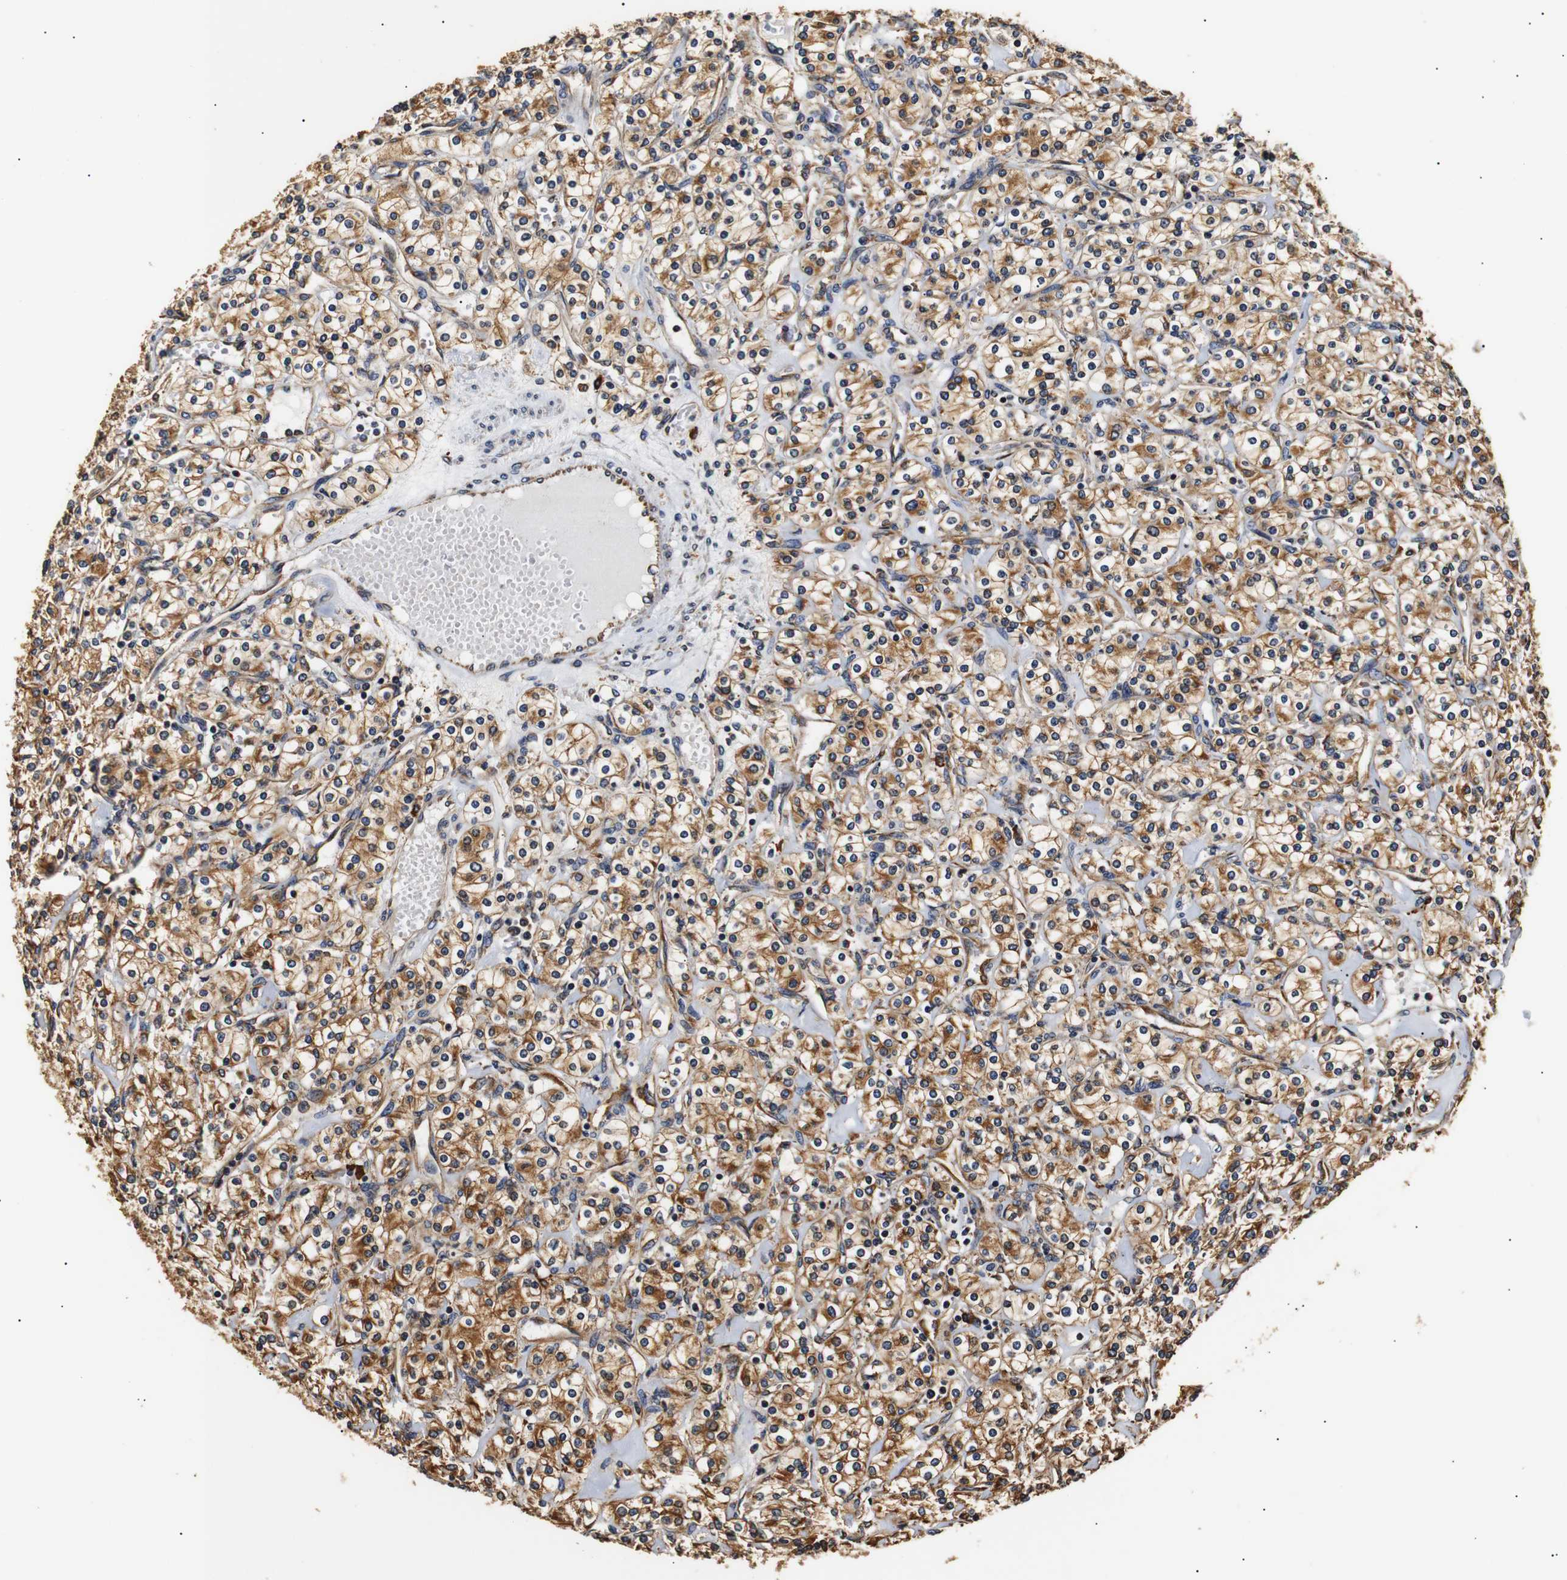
{"staining": {"intensity": "moderate", "quantity": ">75%", "location": "cytoplasmic/membranous"}, "tissue": "renal cancer", "cell_type": "Tumor cells", "image_type": "cancer", "snomed": [{"axis": "morphology", "description": "Adenocarcinoma, NOS"}, {"axis": "topography", "description": "Kidney"}], "caption": "Protein analysis of renal cancer (adenocarcinoma) tissue shows moderate cytoplasmic/membranous expression in approximately >75% of tumor cells.", "gene": "HHIP", "patient": {"sex": "male", "age": 77}}